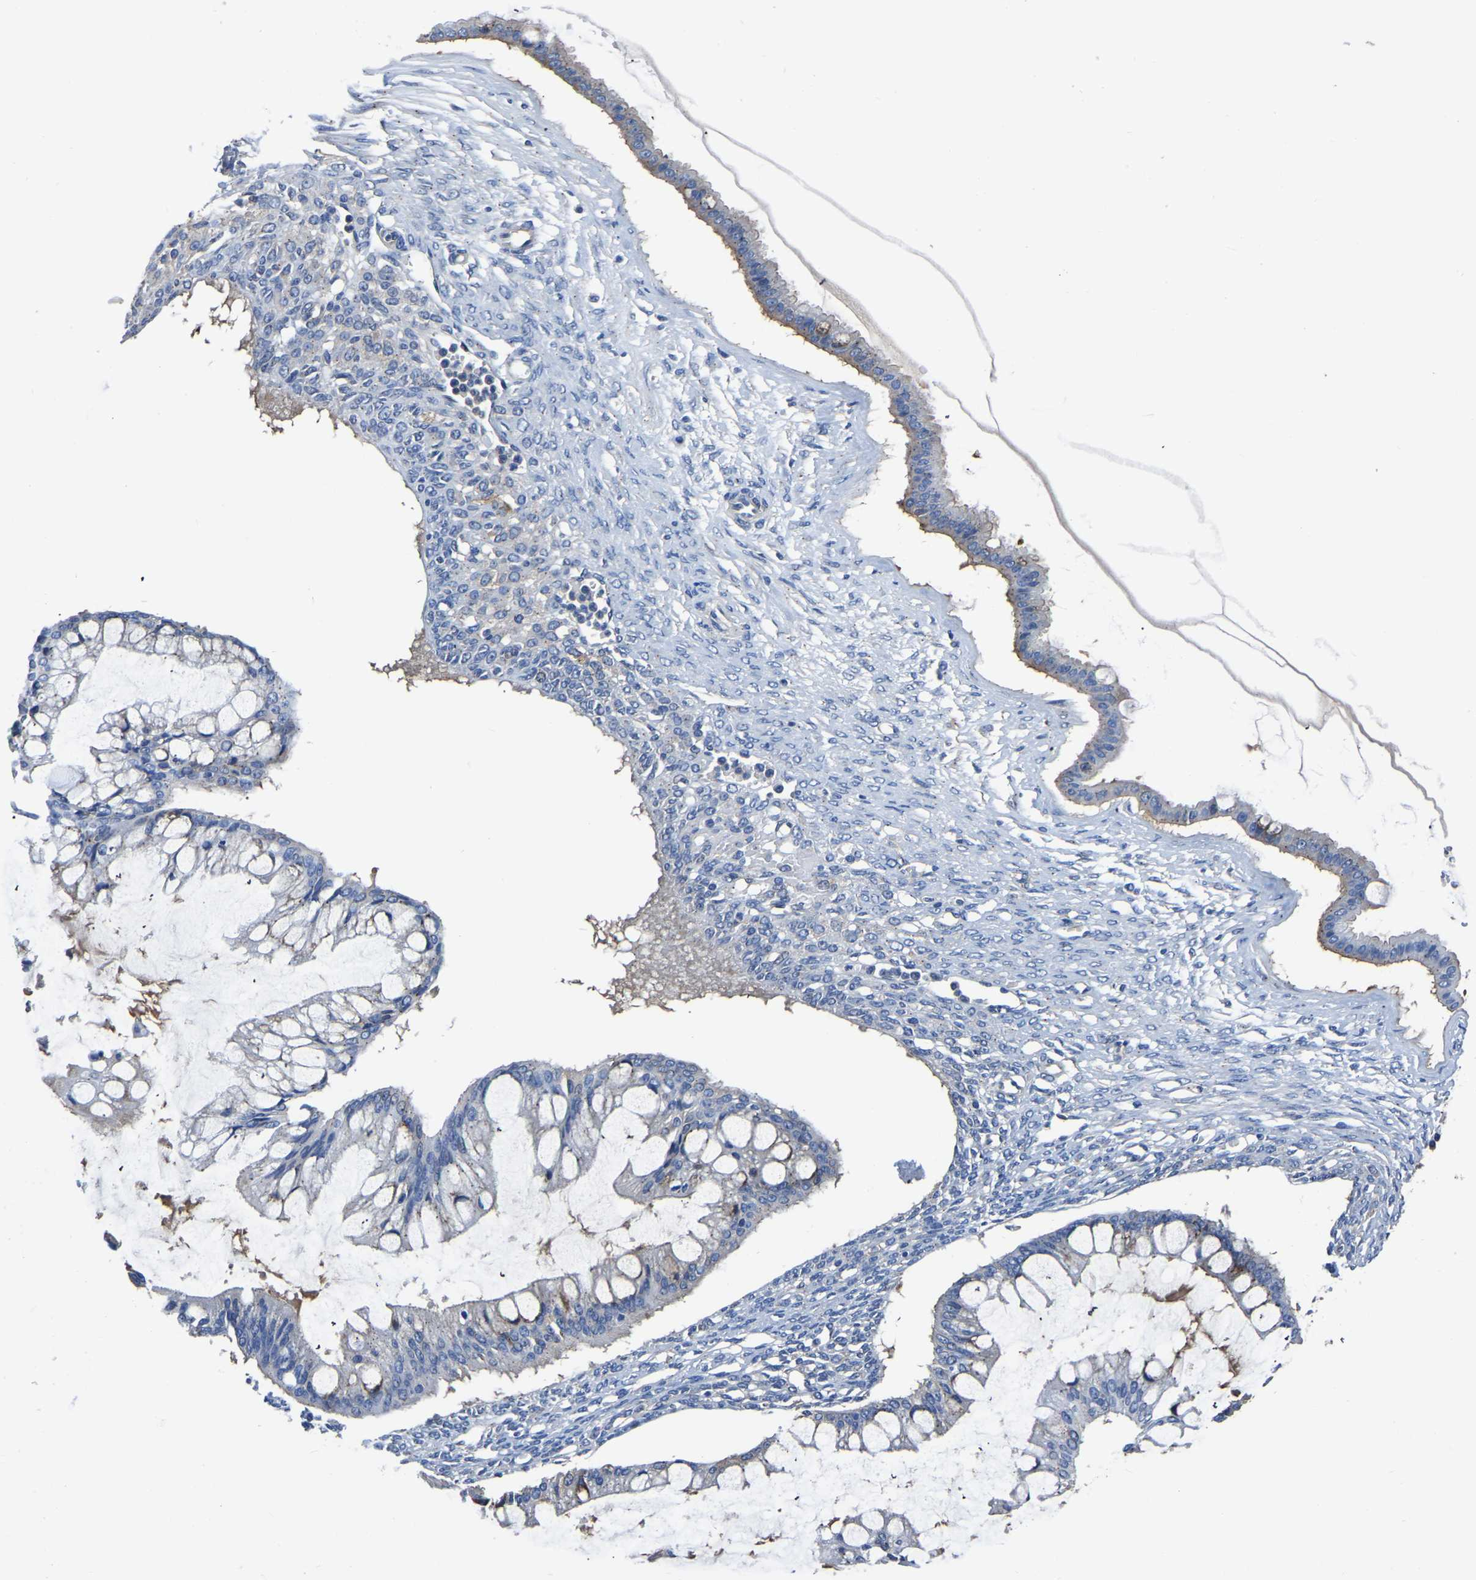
{"staining": {"intensity": "weak", "quantity": "<25%", "location": "cytoplasmic/membranous"}, "tissue": "ovarian cancer", "cell_type": "Tumor cells", "image_type": "cancer", "snomed": [{"axis": "morphology", "description": "Cystadenocarcinoma, mucinous, NOS"}, {"axis": "topography", "description": "Ovary"}], "caption": "An image of ovarian cancer stained for a protein shows no brown staining in tumor cells.", "gene": "TFG", "patient": {"sex": "female", "age": 73}}